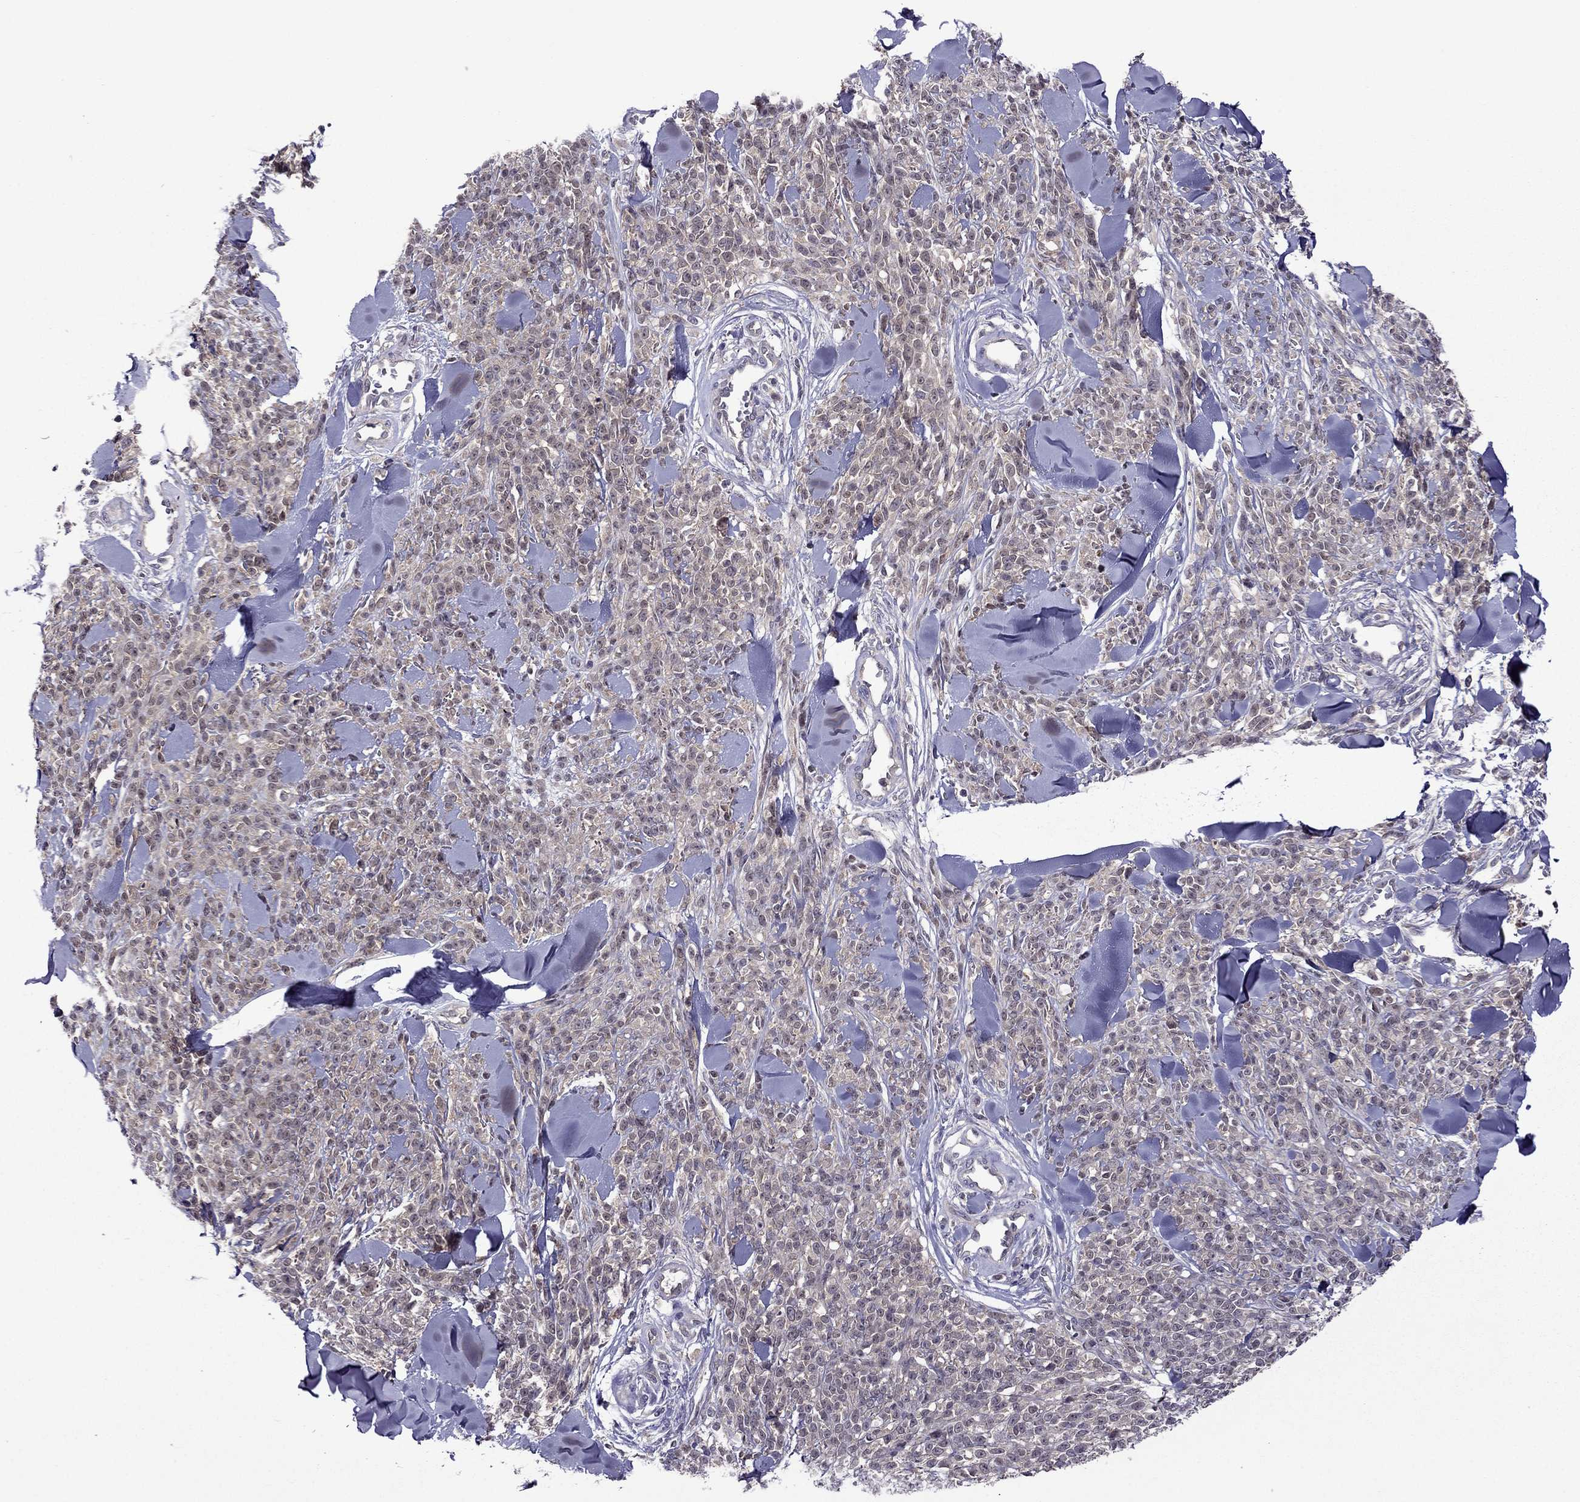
{"staining": {"intensity": "weak", "quantity": "25%-75%", "location": "cytoplasmic/membranous"}, "tissue": "melanoma", "cell_type": "Tumor cells", "image_type": "cancer", "snomed": [{"axis": "morphology", "description": "Malignant melanoma, NOS"}, {"axis": "topography", "description": "Skin"}, {"axis": "topography", "description": "Skin of trunk"}], "caption": "Protein staining displays weak cytoplasmic/membranous staining in approximately 25%-75% of tumor cells in malignant melanoma.", "gene": "CDK5", "patient": {"sex": "male", "age": 74}}